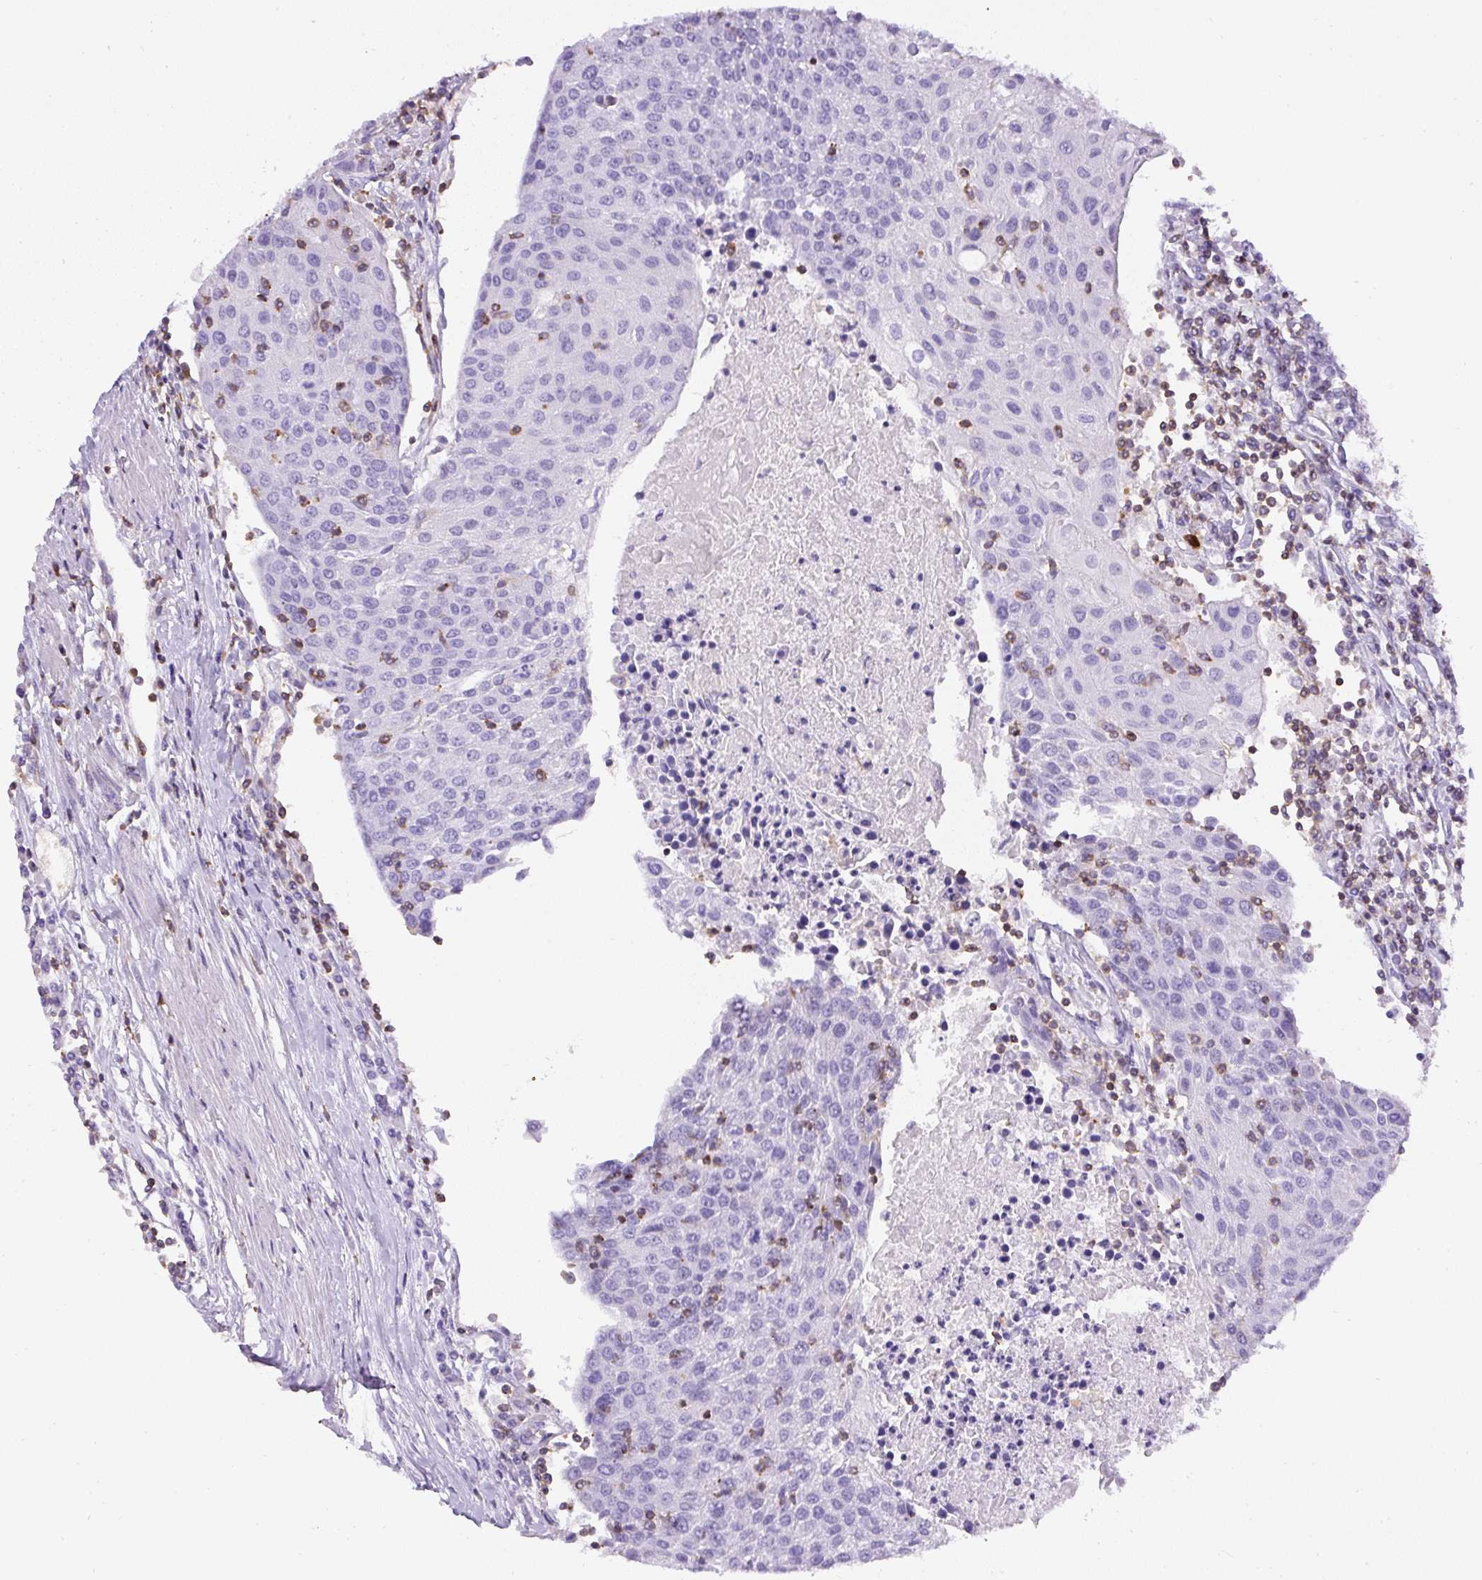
{"staining": {"intensity": "negative", "quantity": "none", "location": "none"}, "tissue": "urothelial cancer", "cell_type": "Tumor cells", "image_type": "cancer", "snomed": [{"axis": "morphology", "description": "Urothelial carcinoma, High grade"}, {"axis": "topography", "description": "Urinary bladder"}], "caption": "Human urothelial cancer stained for a protein using immunohistochemistry (IHC) reveals no expression in tumor cells.", "gene": "FAM228B", "patient": {"sex": "female", "age": 85}}